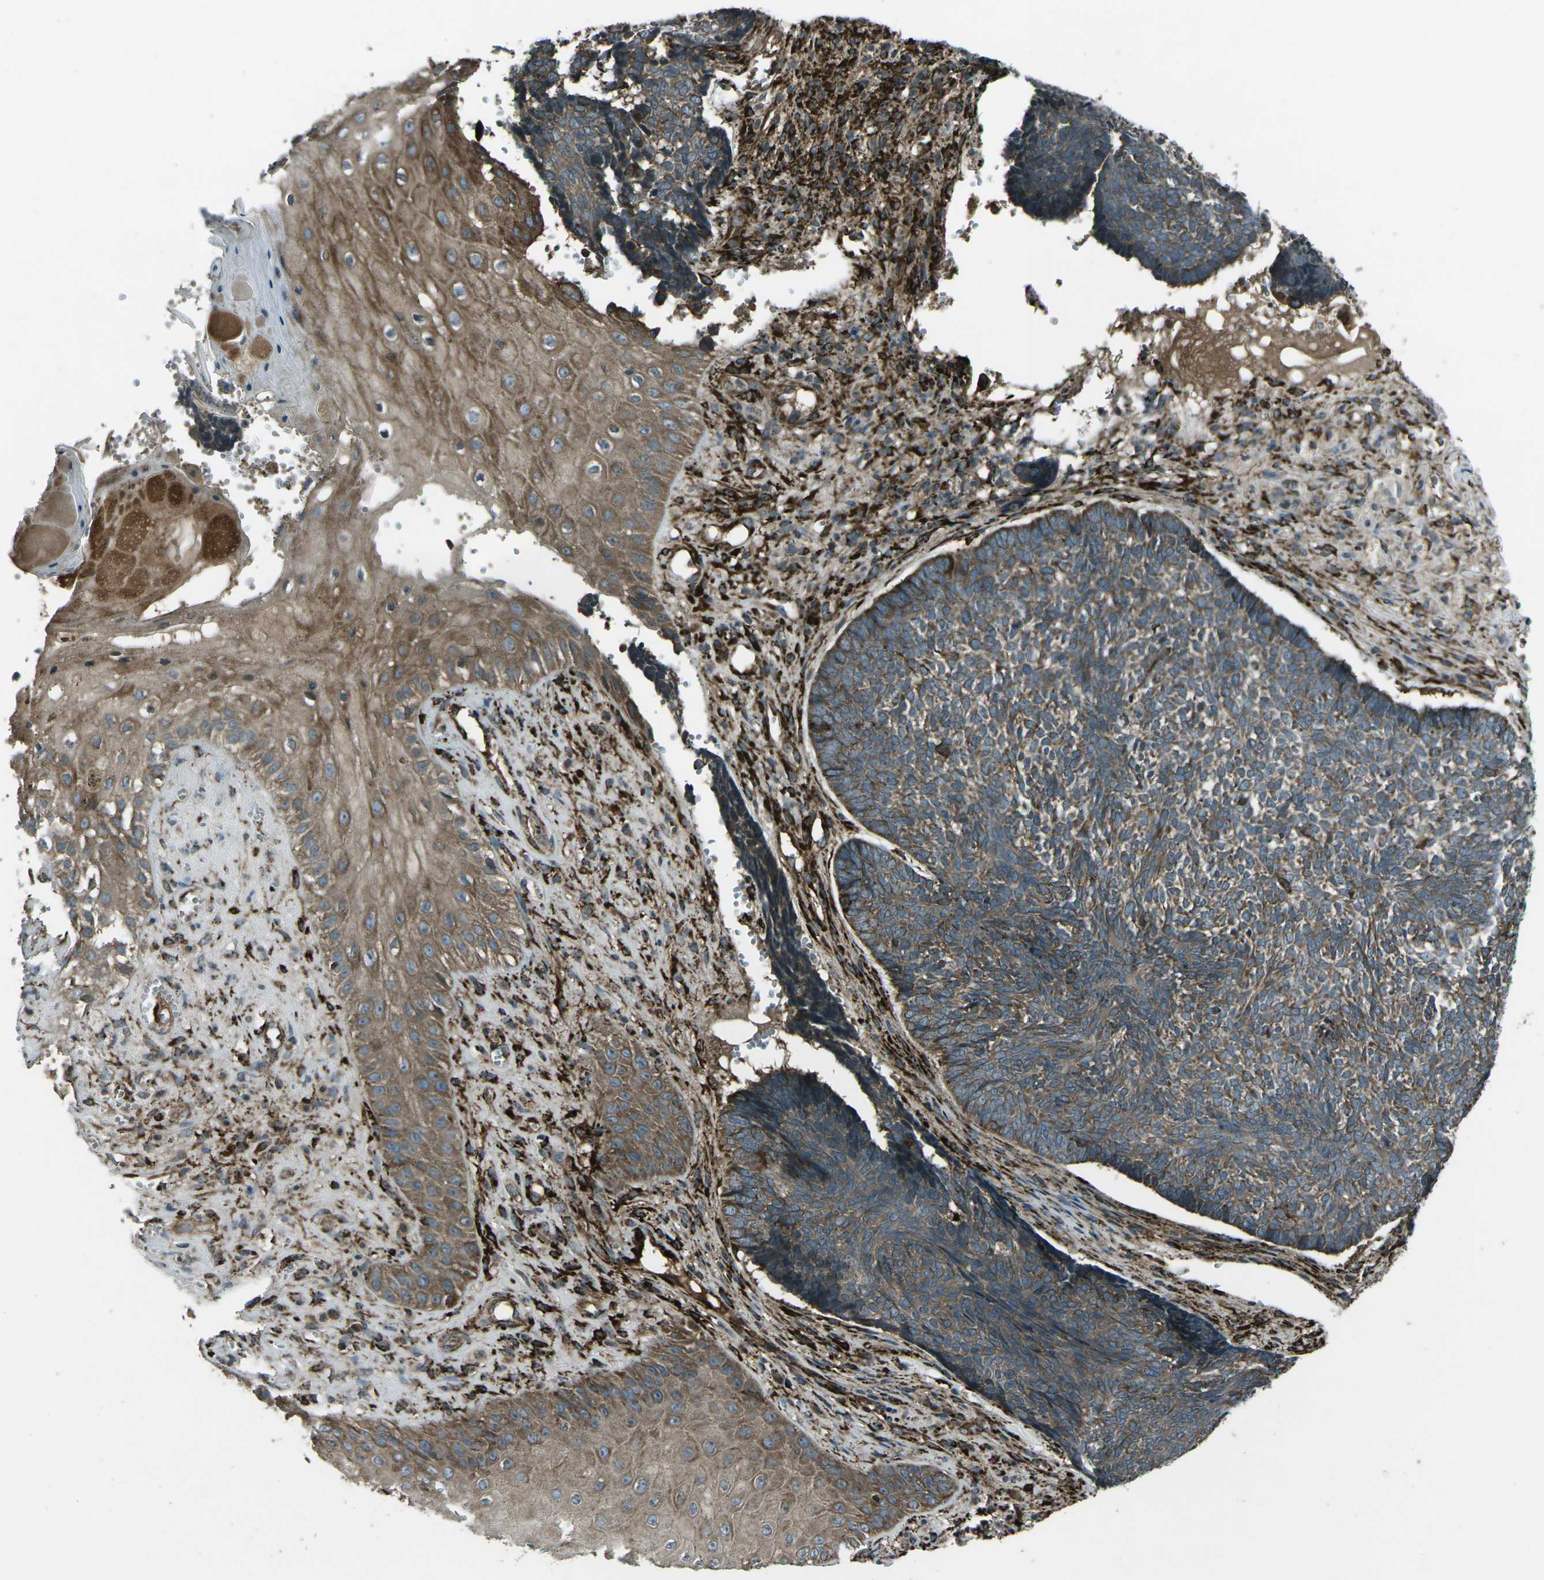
{"staining": {"intensity": "moderate", "quantity": ">75%", "location": "cytoplasmic/membranous"}, "tissue": "skin cancer", "cell_type": "Tumor cells", "image_type": "cancer", "snomed": [{"axis": "morphology", "description": "Basal cell carcinoma"}, {"axis": "topography", "description": "Skin"}], "caption": "Immunohistochemical staining of skin basal cell carcinoma demonstrates medium levels of moderate cytoplasmic/membranous expression in approximately >75% of tumor cells.", "gene": "LSMEM1", "patient": {"sex": "male", "age": 84}}